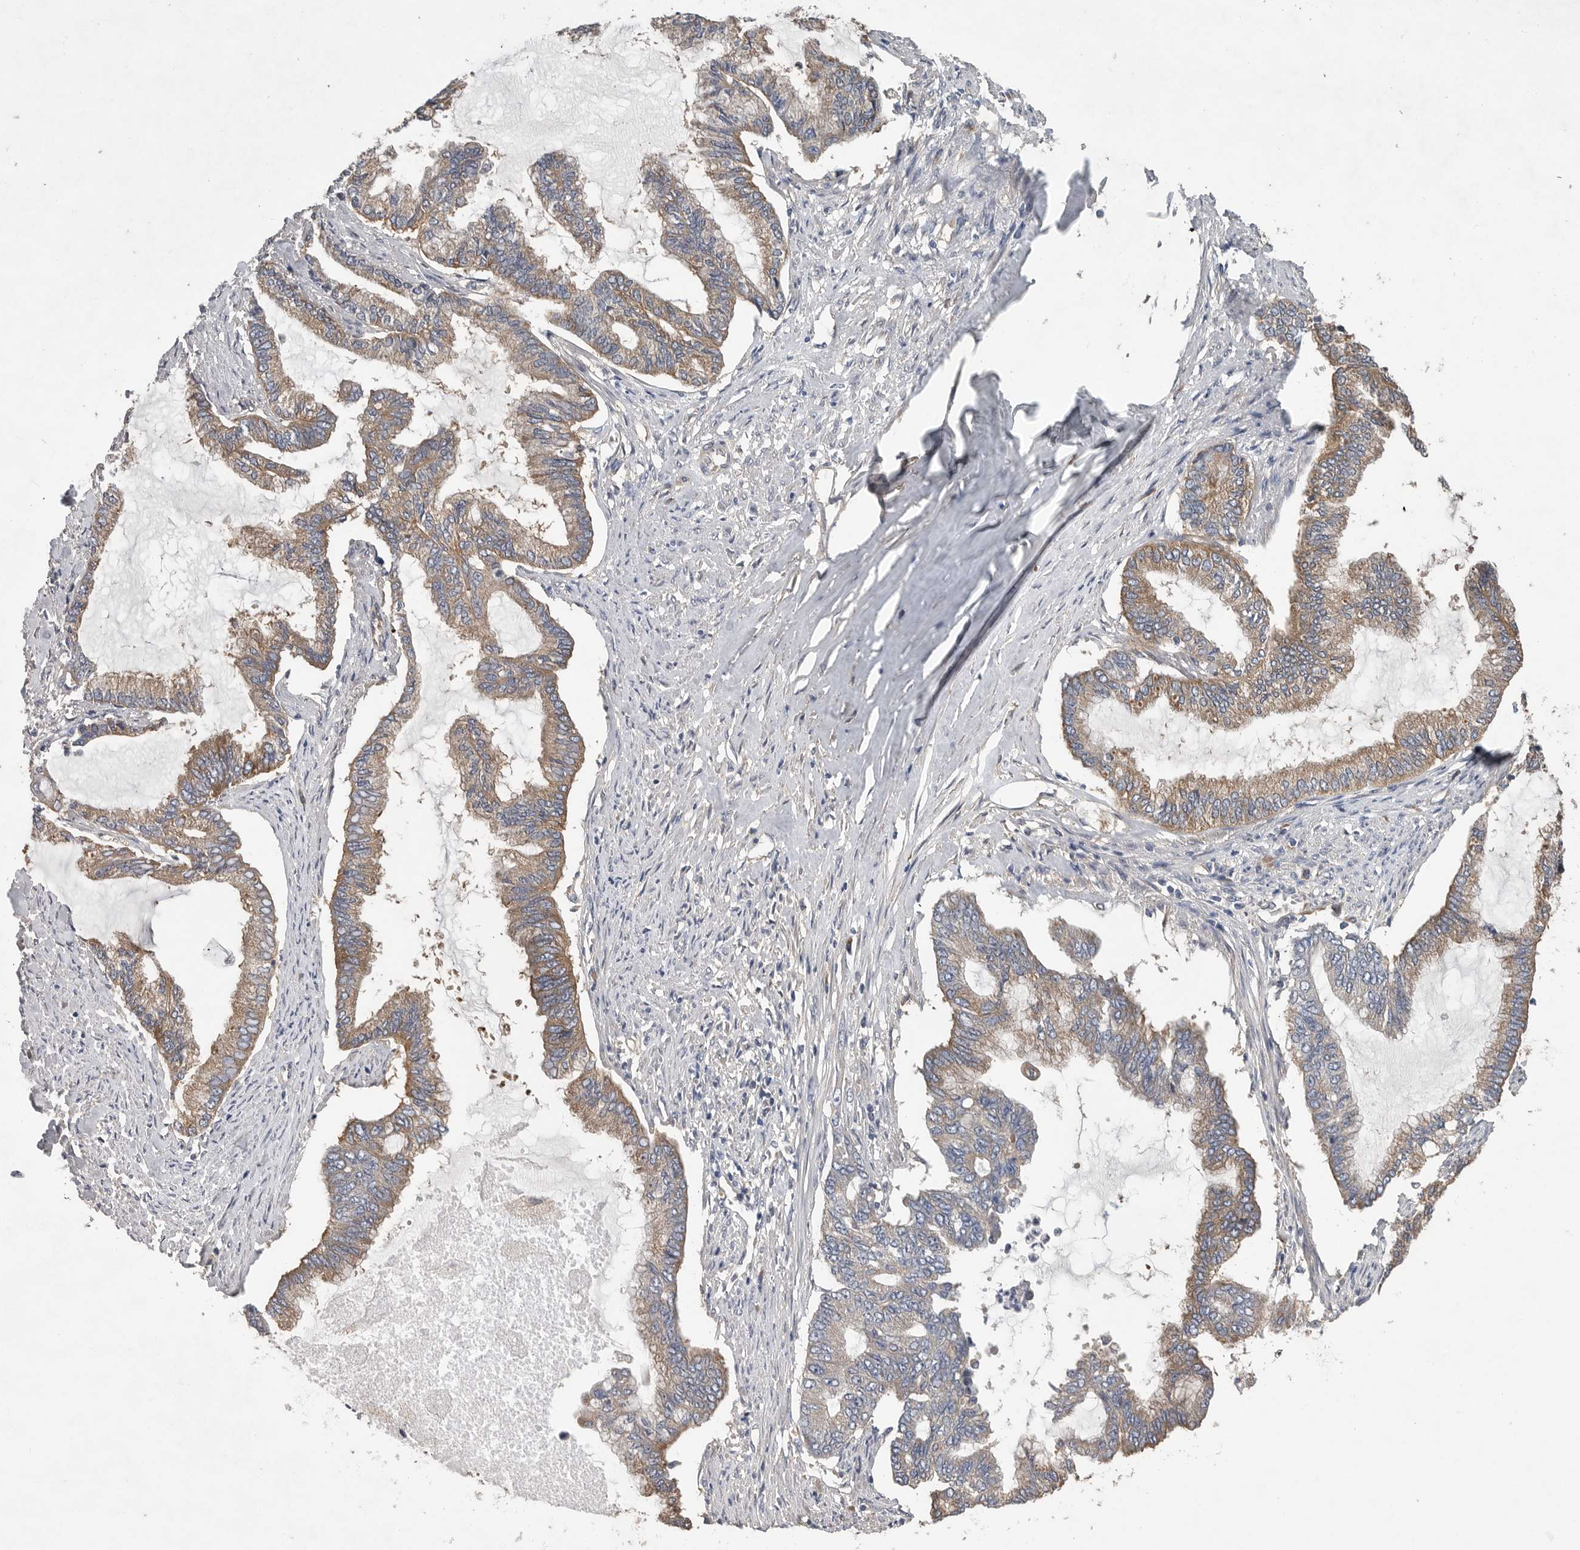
{"staining": {"intensity": "moderate", "quantity": ">75%", "location": "cytoplasmic/membranous"}, "tissue": "endometrial cancer", "cell_type": "Tumor cells", "image_type": "cancer", "snomed": [{"axis": "morphology", "description": "Adenocarcinoma, NOS"}, {"axis": "topography", "description": "Endometrium"}], "caption": "Human adenocarcinoma (endometrial) stained with a brown dye exhibits moderate cytoplasmic/membranous positive positivity in about >75% of tumor cells.", "gene": "OXR1", "patient": {"sex": "female", "age": 86}}